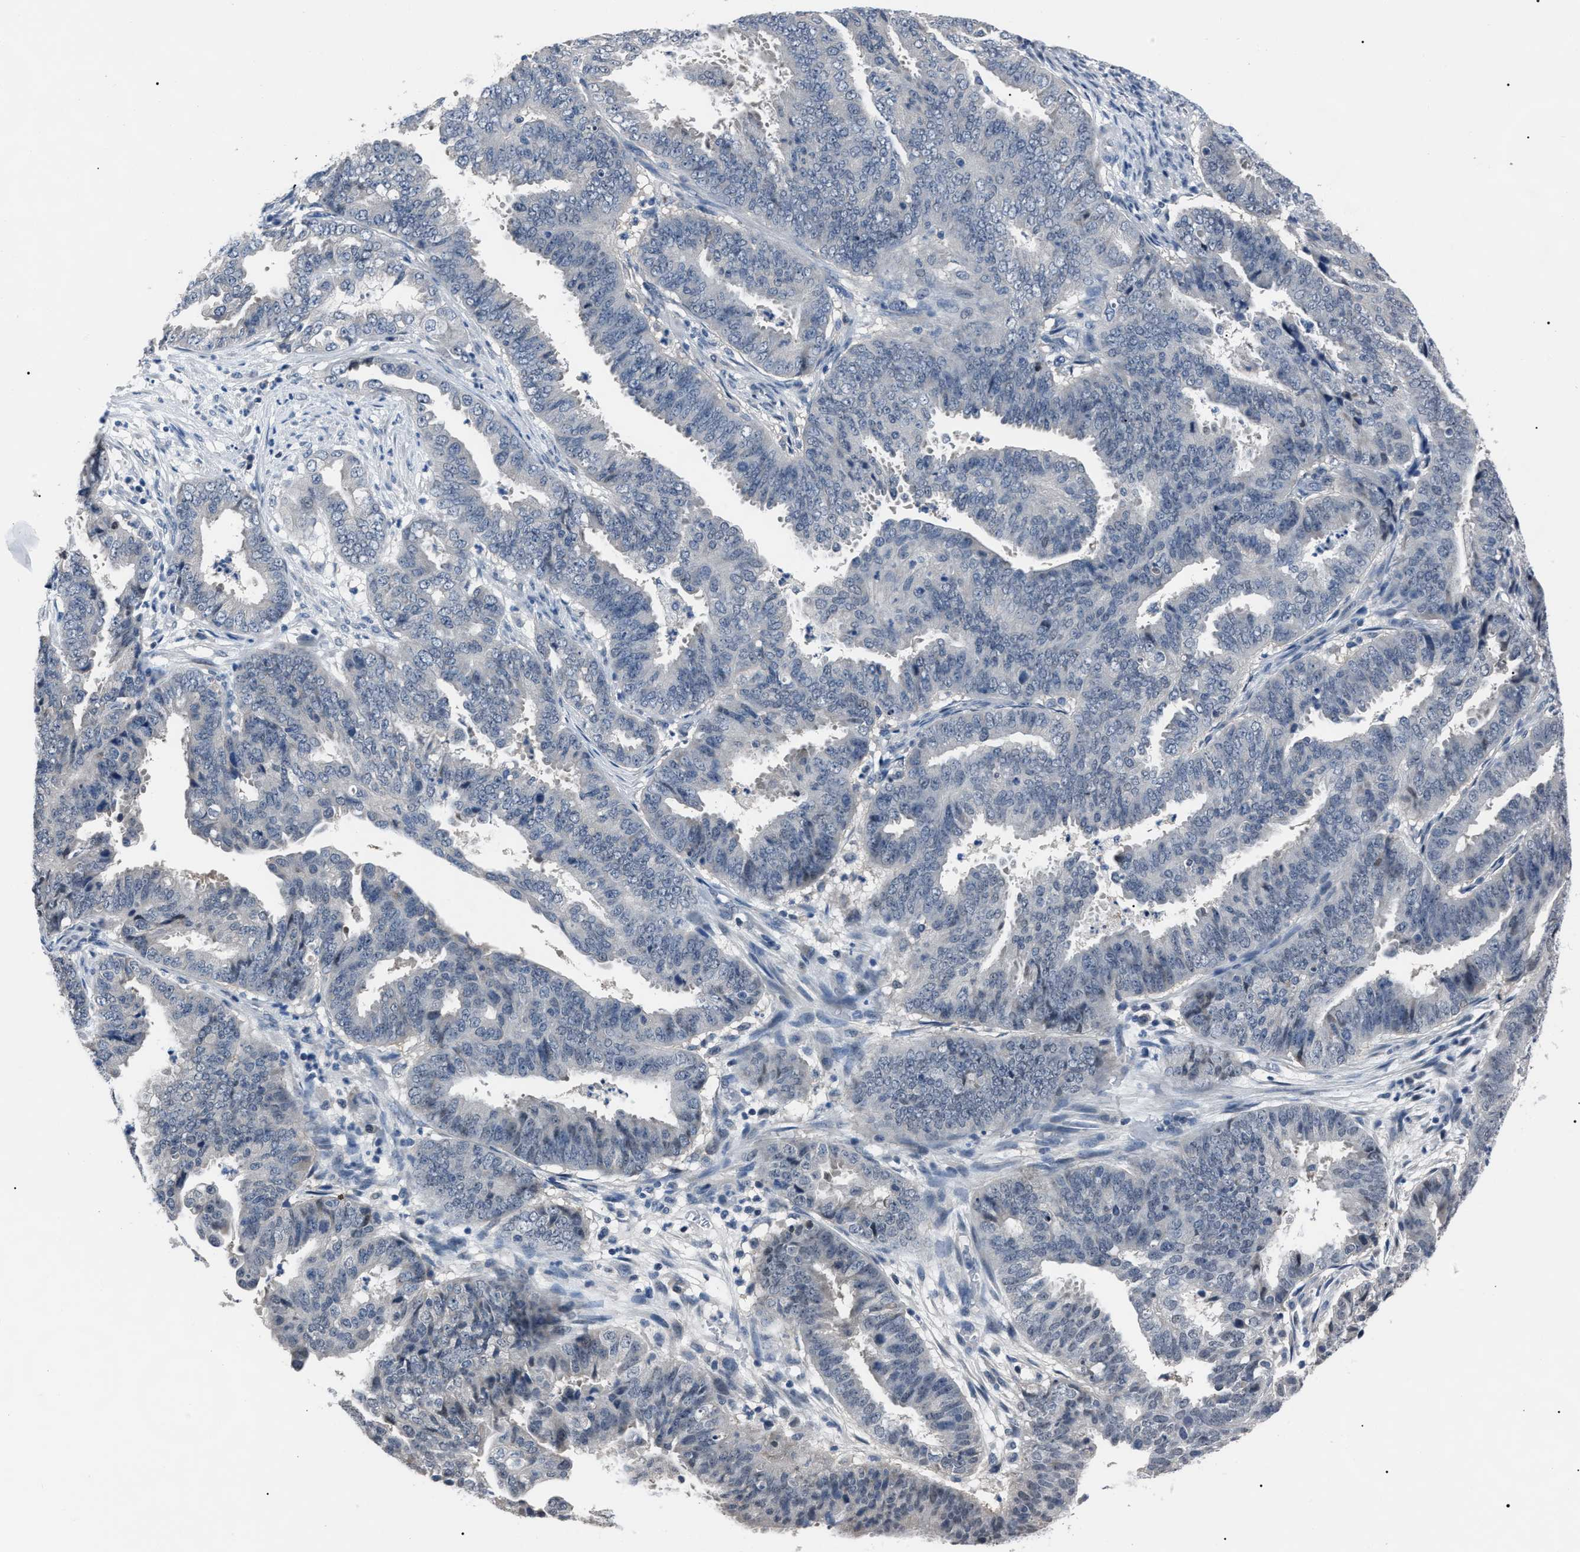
{"staining": {"intensity": "weak", "quantity": "<25%", "location": "nuclear"}, "tissue": "endometrial cancer", "cell_type": "Tumor cells", "image_type": "cancer", "snomed": [{"axis": "morphology", "description": "Adenocarcinoma, NOS"}, {"axis": "topography", "description": "Endometrium"}], "caption": "Immunohistochemistry (IHC) histopathology image of neoplastic tissue: endometrial adenocarcinoma stained with DAB (3,3'-diaminobenzidine) demonstrates no significant protein expression in tumor cells.", "gene": "LRWD1", "patient": {"sex": "female", "age": 51}}